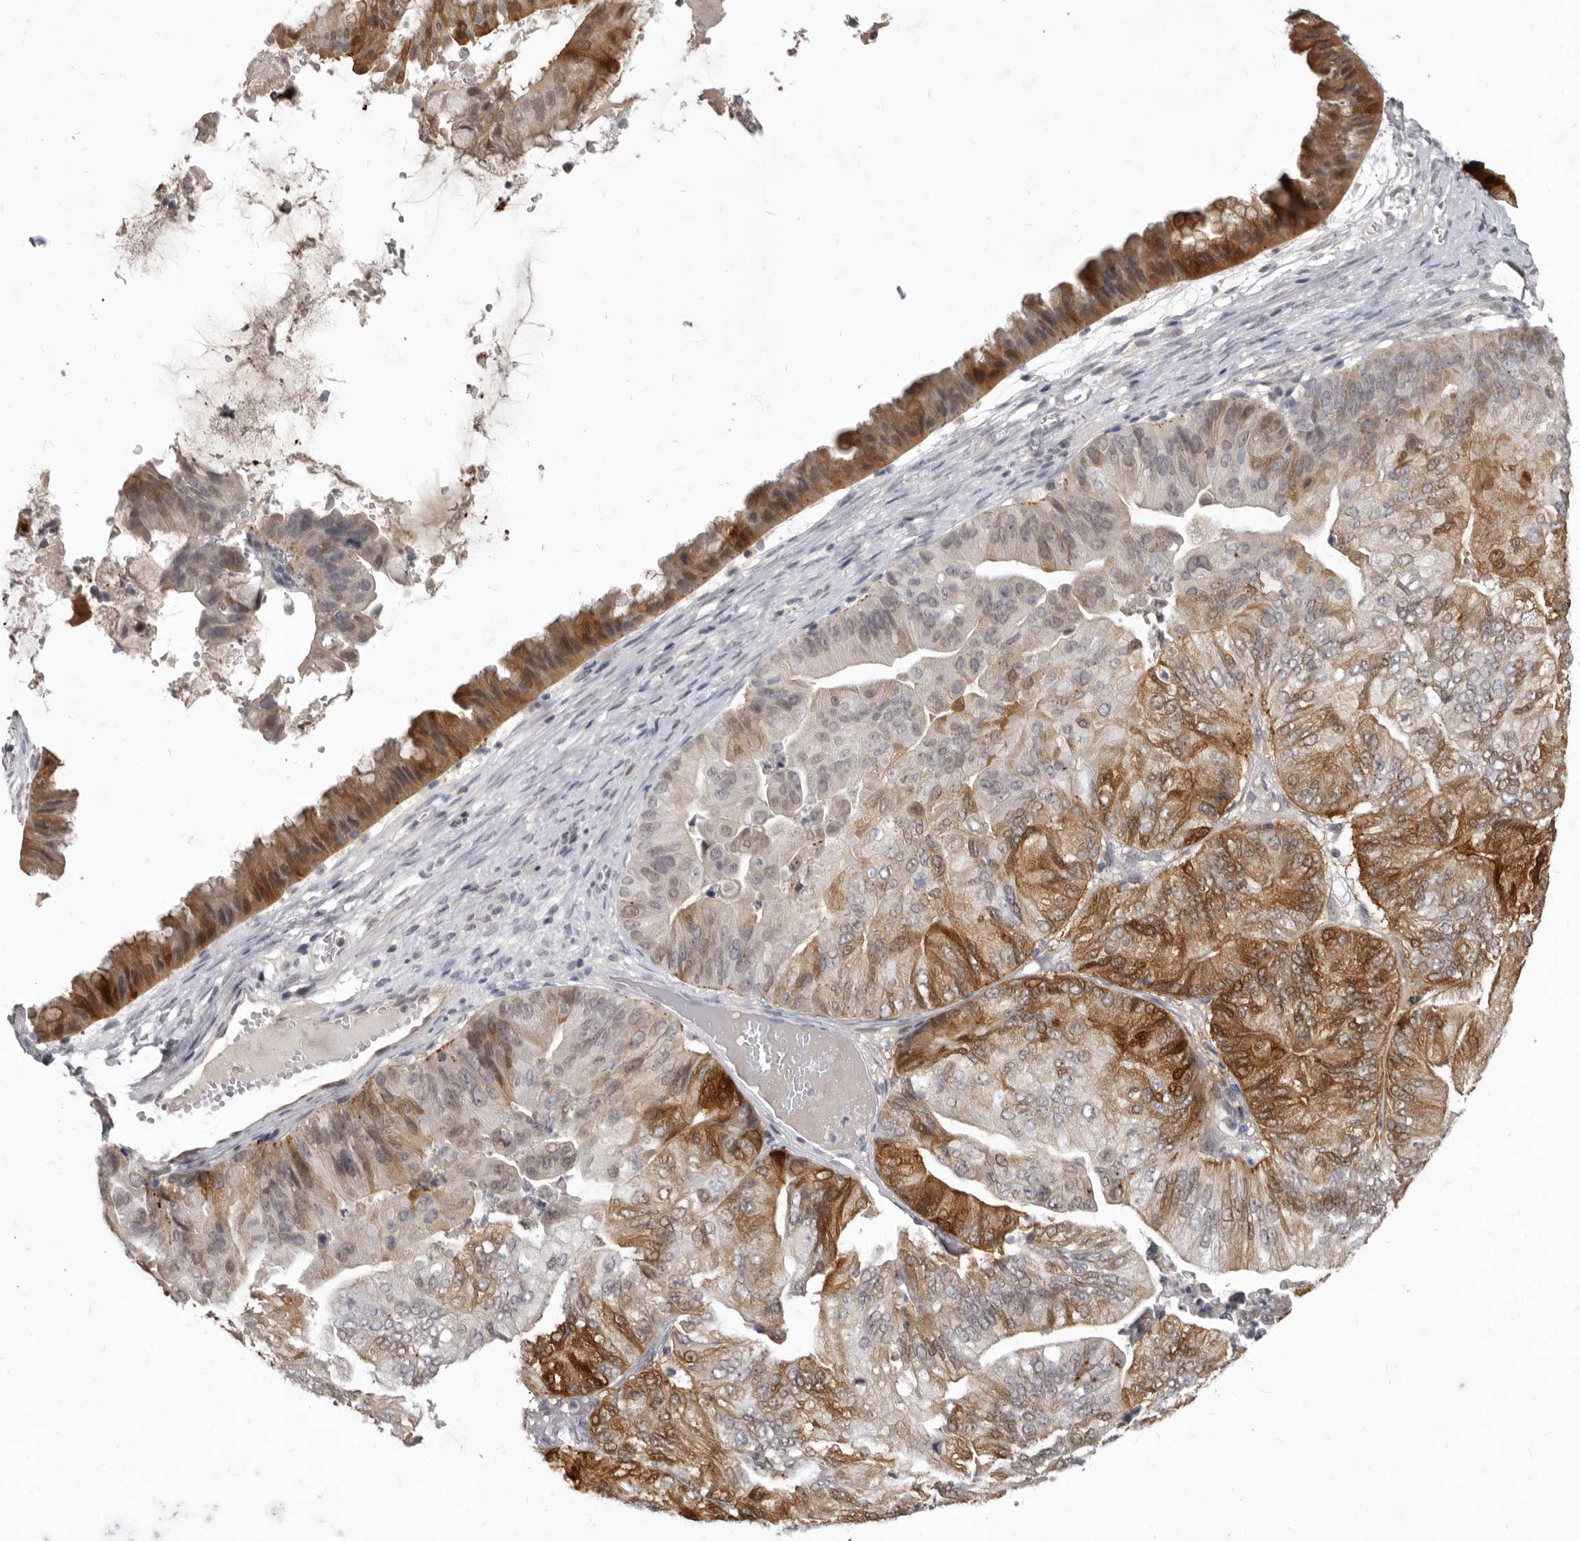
{"staining": {"intensity": "moderate", "quantity": "25%-75%", "location": "cytoplasmic/membranous"}, "tissue": "ovarian cancer", "cell_type": "Tumor cells", "image_type": "cancer", "snomed": [{"axis": "morphology", "description": "Cystadenocarcinoma, mucinous, NOS"}, {"axis": "topography", "description": "Ovary"}], "caption": "Protein positivity by immunohistochemistry shows moderate cytoplasmic/membranous staining in about 25%-75% of tumor cells in ovarian cancer (mucinous cystadenocarcinoma).", "gene": "SULT1E1", "patient": {"sex": "female", "age": 61}}